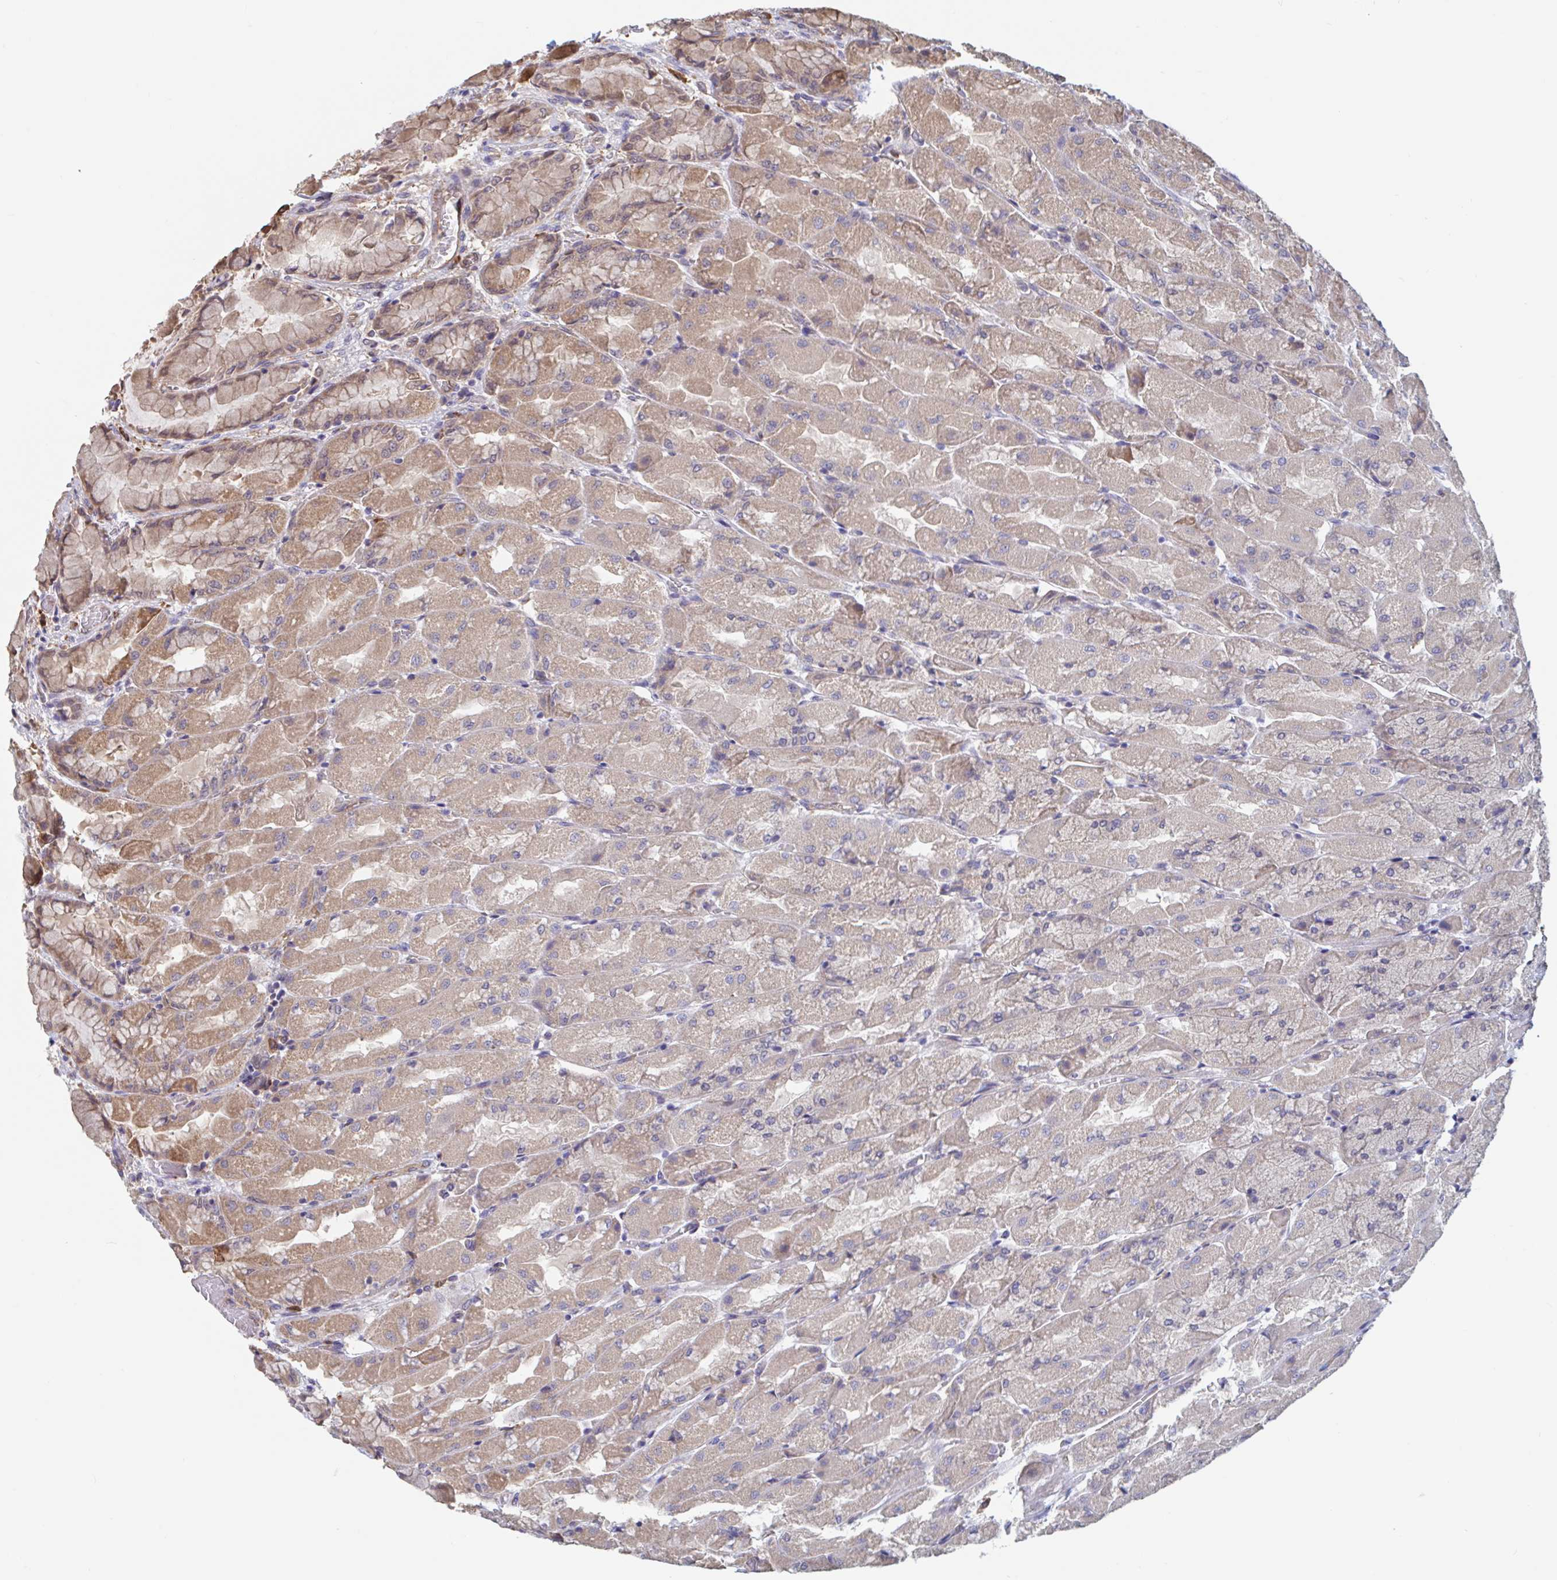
{"staining": {"intensity": "moderate", "quantity": ">75%", "location": "cytoplasmic/membranous"}, "tissue": "stomach", "cell_type": "Glandular cells", "image_type": "normal", "snomed": [{"axis": "morphology", "description": "Normal tissue, NOS"}, {"axis": "topography", "description": "Stomach"}], "caption": "This is an image of IHC staining of normal stomach, which shows moderate expression in the cytoplasmic/membranous of glandular cells.", "gene": "SNX8", "patient": {"sex": "female", "age": 61}}